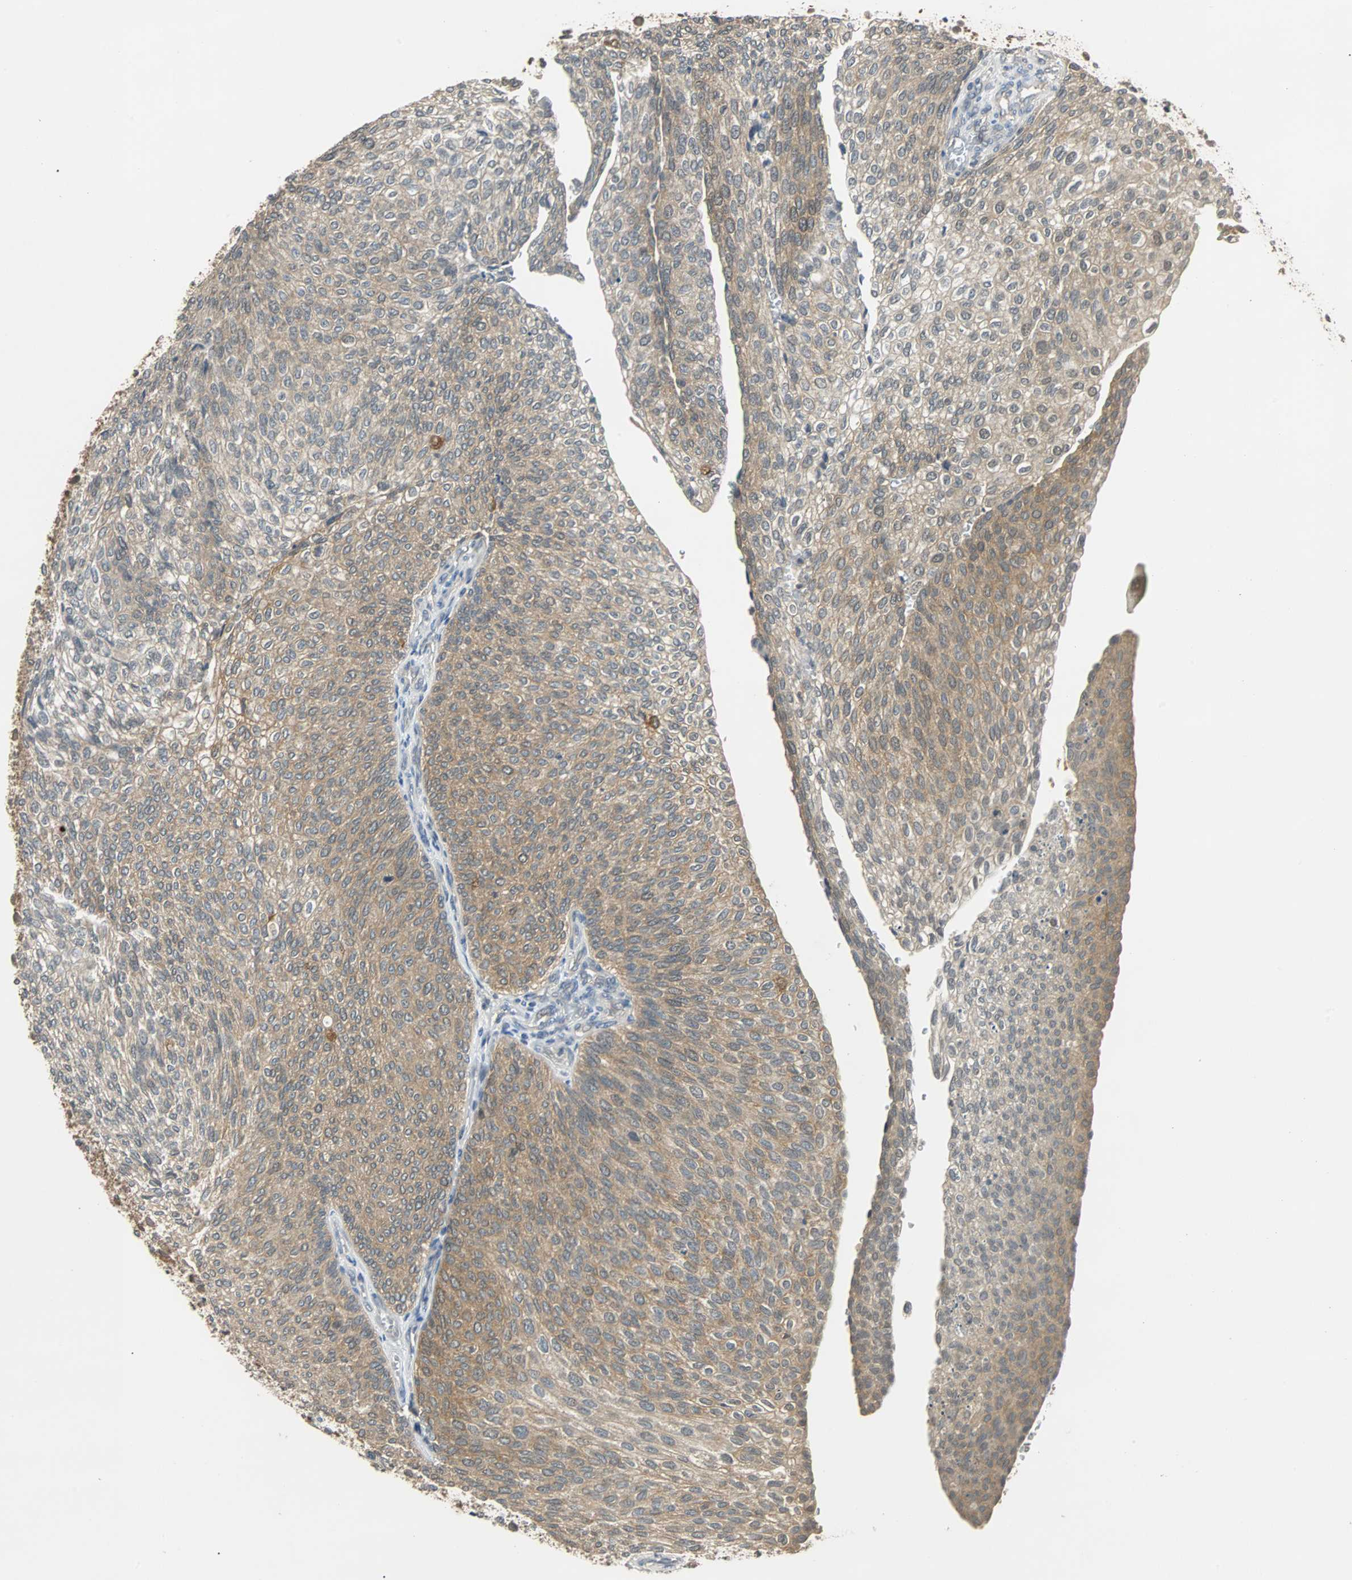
{"staining": {"intensity": "weak", "quantity": "25%-75%", "location": "cytoplasmic/membranous"}, "tissue": "urothelial cancer", "cell_type": "Tumor cells", "image_type": "cancer", "snomed": [{"axis": "morphology", "description": "Urothelial carcinoma, Low grade"}, {"axis": "topography", "description": "Urinary bladder"}], "caption": "Immunohistochemistry (IHC) (DAB) staining of human urothelial cancer displays weak cytoplasmic/membranous protein staining in approximately 25%-75% of tumor cells.", "gene": "ABHD2", "patient": {"sex": "female", "age": 79}}